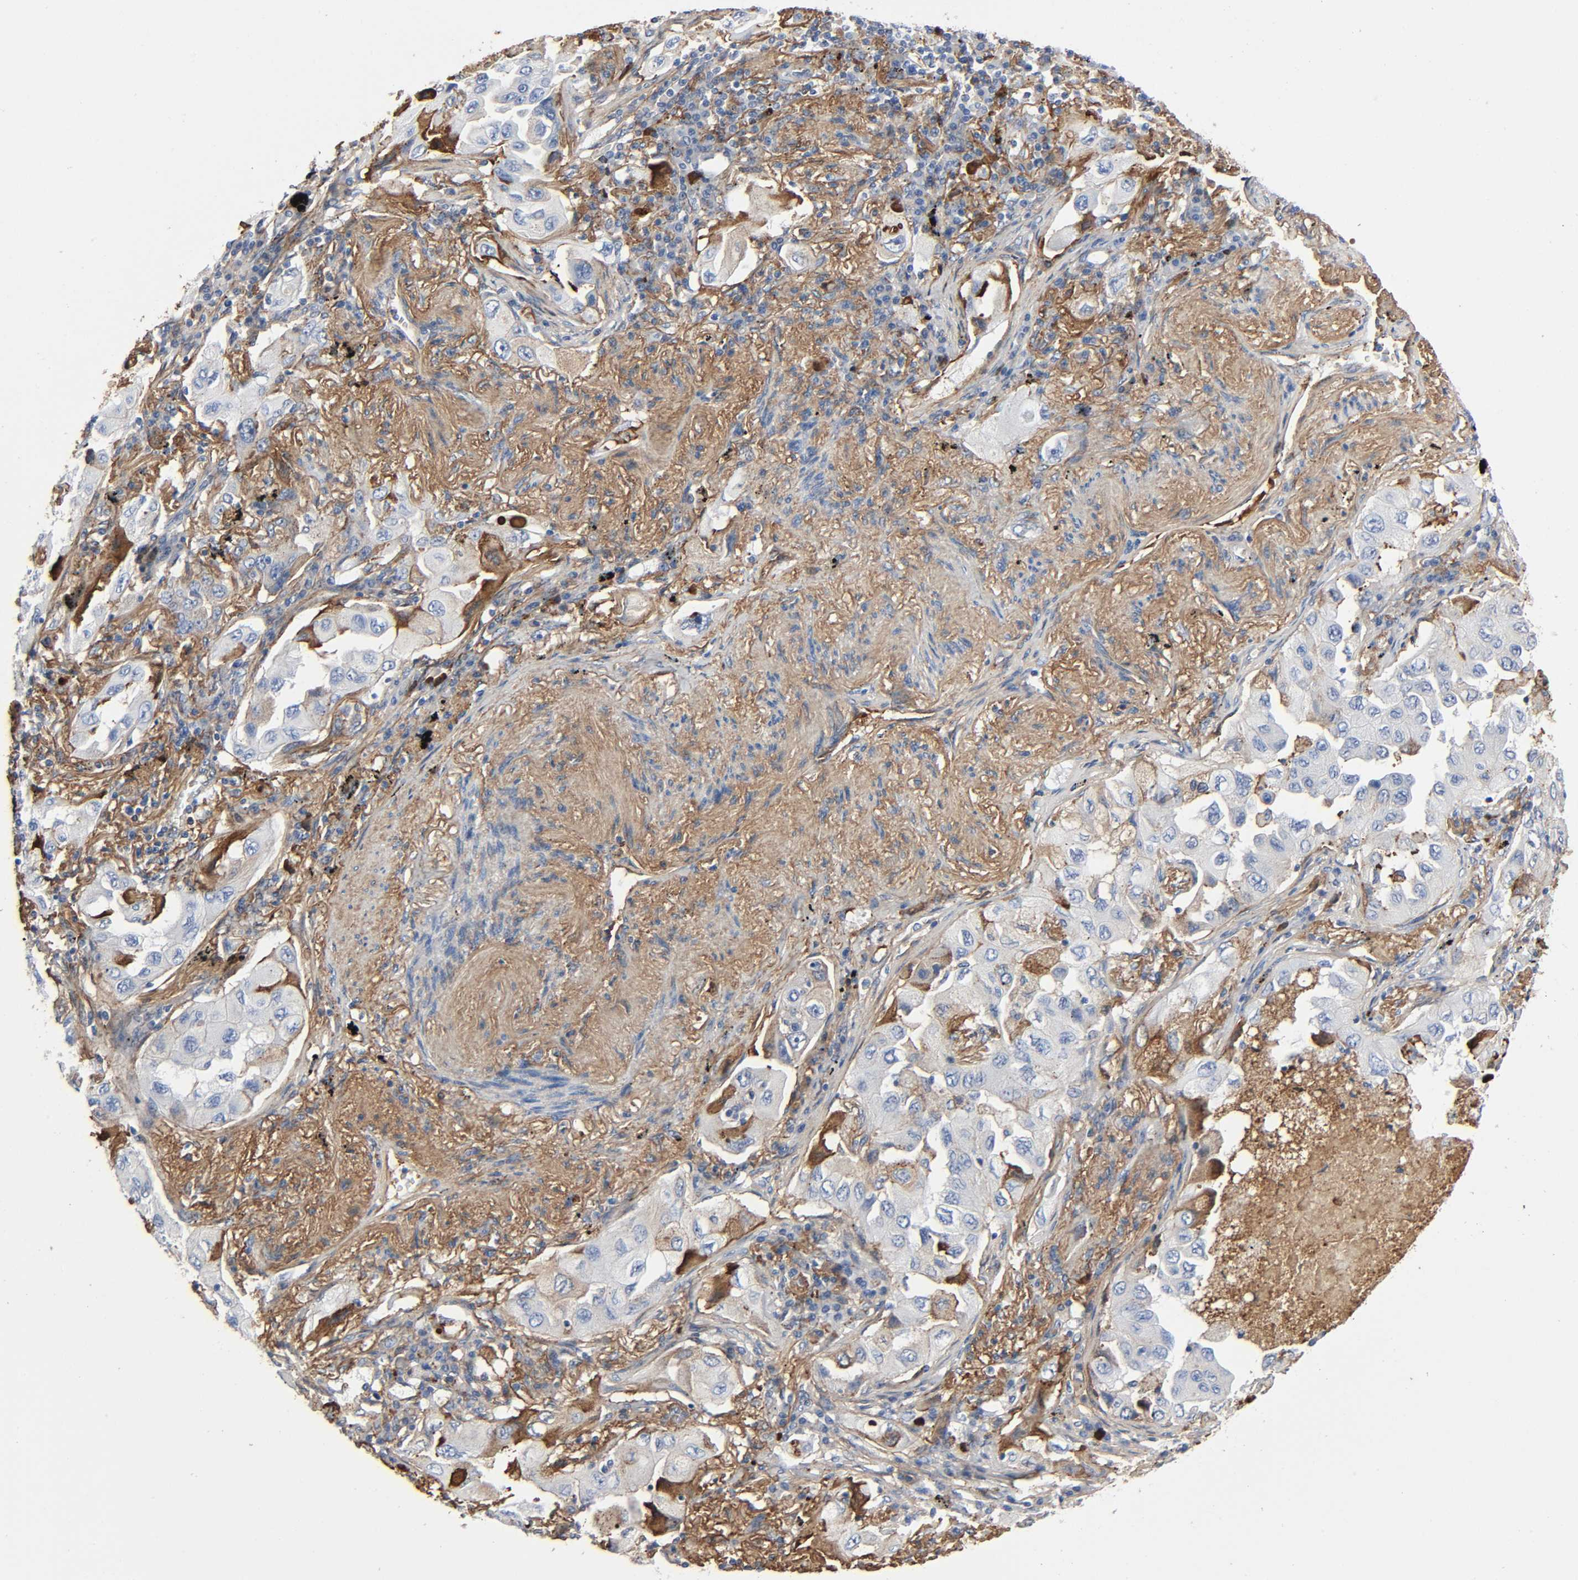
{"staining": {"intensity": "moderate", "quantity": "25%-75%", "location": "cytoplasmic/membranous"}, "tissue": "lung cancer", "cell_type": "Tumor cells", "image_type": "cancer", "snomed": [{"axis": "morphology", "description": "Adenocarcinoma, NOS"}, {"axis": "topography", "description": "Lung"}], "caption": "An IHC micrograph of tumor tissue is shown. Protein staining in brown shows moderate cytoplasmic/membranous positivity in adenocarcinoma (lung) within tumor cells.", "gene": "C3", "patient": {"sex": "female", "age": 65}}